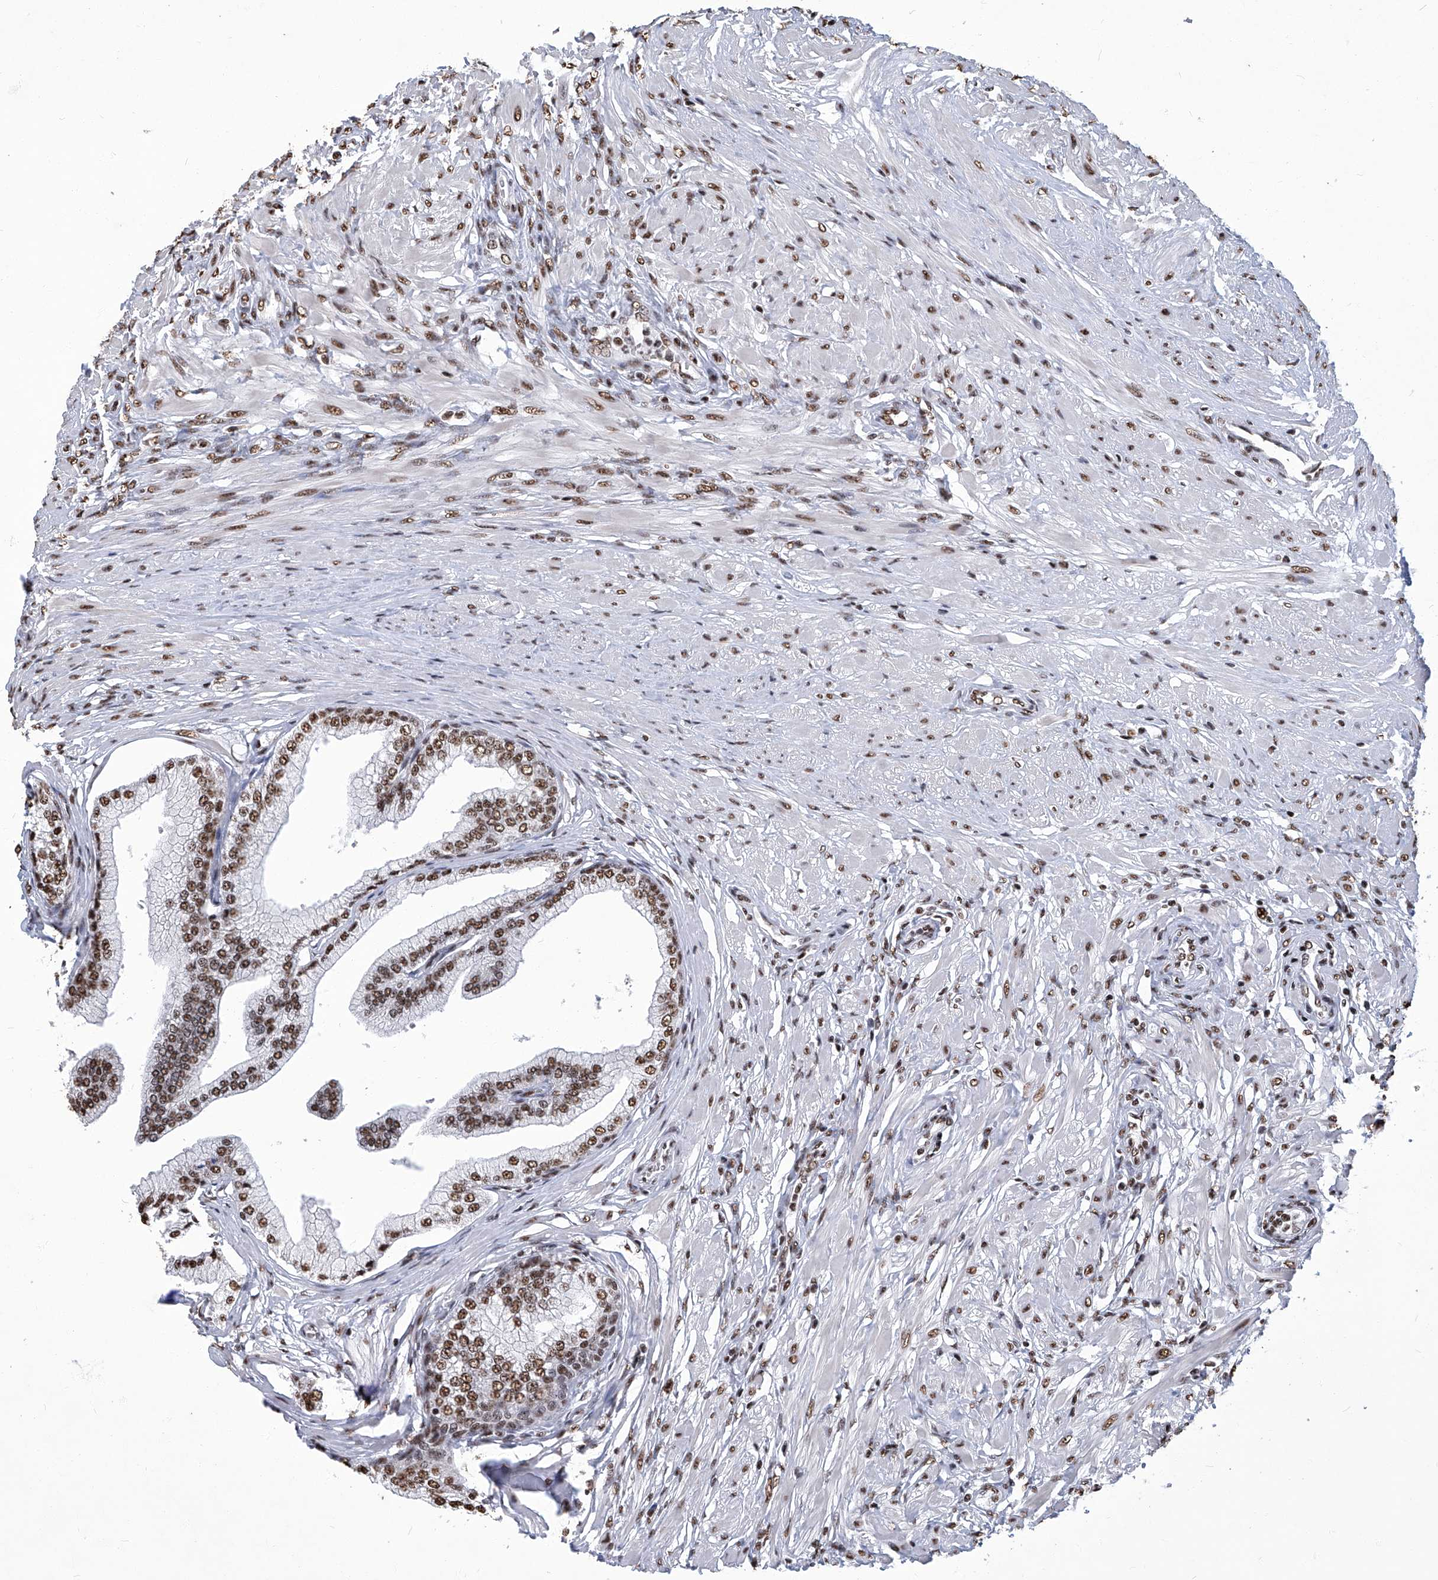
{"staining": {"intensity": "moderate", "quantity": ">75%", "location": "nuclear"}, "tissue": "prostate", "cell_type": "Glandular cells", "image_type": "normal", "snomed": [{"axis": "morphology", "description": "Normal tissue, NOS"}, {"axis": "morphology", "description": "Urothelial carcinoma, Low grade"}, {"axis": "topography", "description": "Urinary bladder"}, {"axis": "topography", "description": "Prostate"}], "caption": "There is medium levels of moderate nuclear staining in glandular cells of benign prostate, as demonstrated by immunohistochemical staining (brown color).", "gene": "HBP1", "patient": {"sex": "male", "age": 60}}